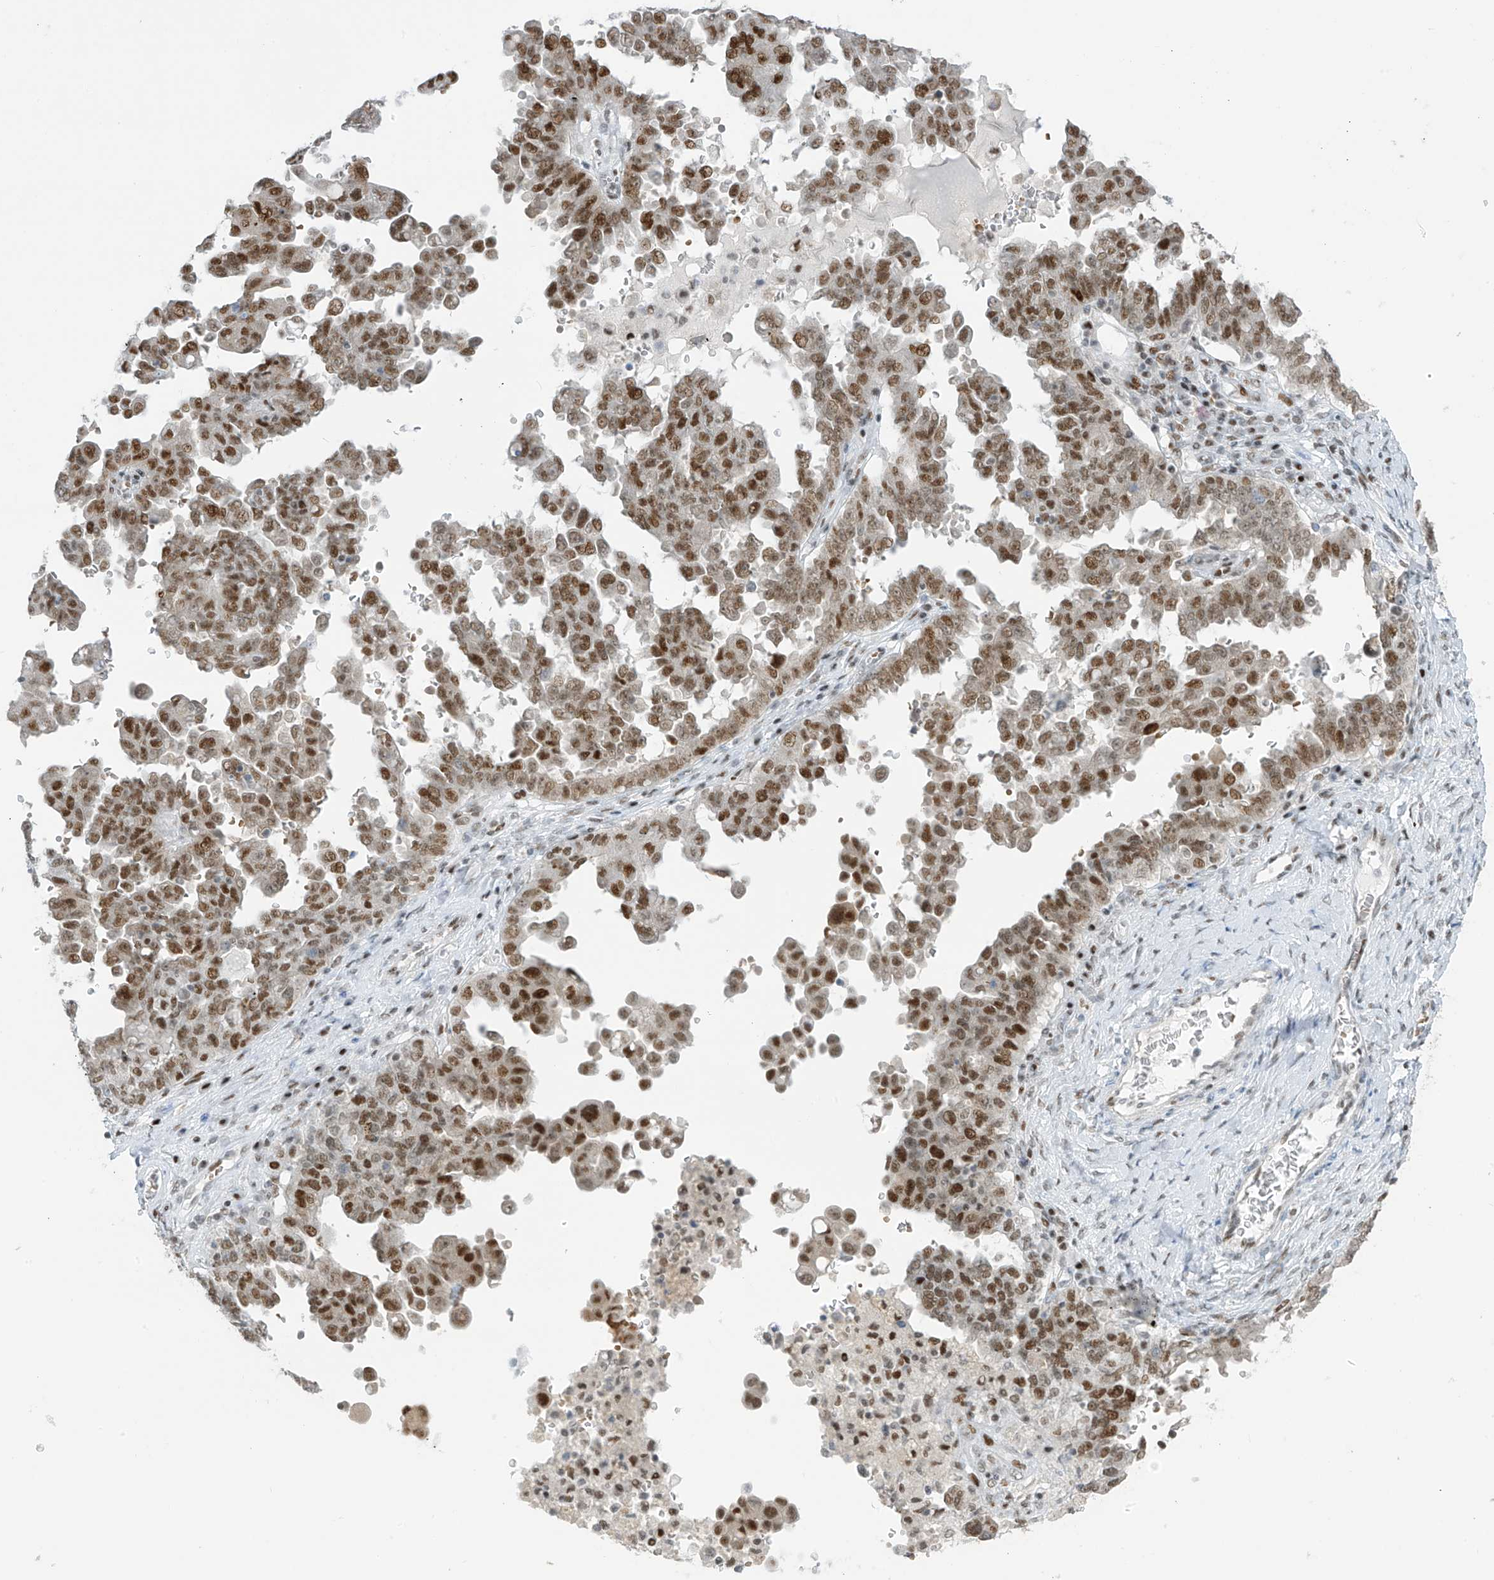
{"staining": {"intensity": "strong", "quantity": "25%-75%", "location": "nuclear"}, "tissue": "ovarian cancer", "cell_type": "Tumor cells", "image_type": "cancer", "snomed": [{"axis": "morphology", "description": "Carcinoma, endometroid"}, {"axis": "topography", "description": "Ovary"}], "caption": "Immunohistochemistry photomicrograph of neoplastic tissue: ovarian cancer stained using immunohistochemistry (IHC) demonstrates high levels of strong protein expression localized specifically in the nuclear of tumor cells, appearing as a nuclear brown color.", "gene": "ZCWPW2", "patient": {"sex": "female", "age": 62}}